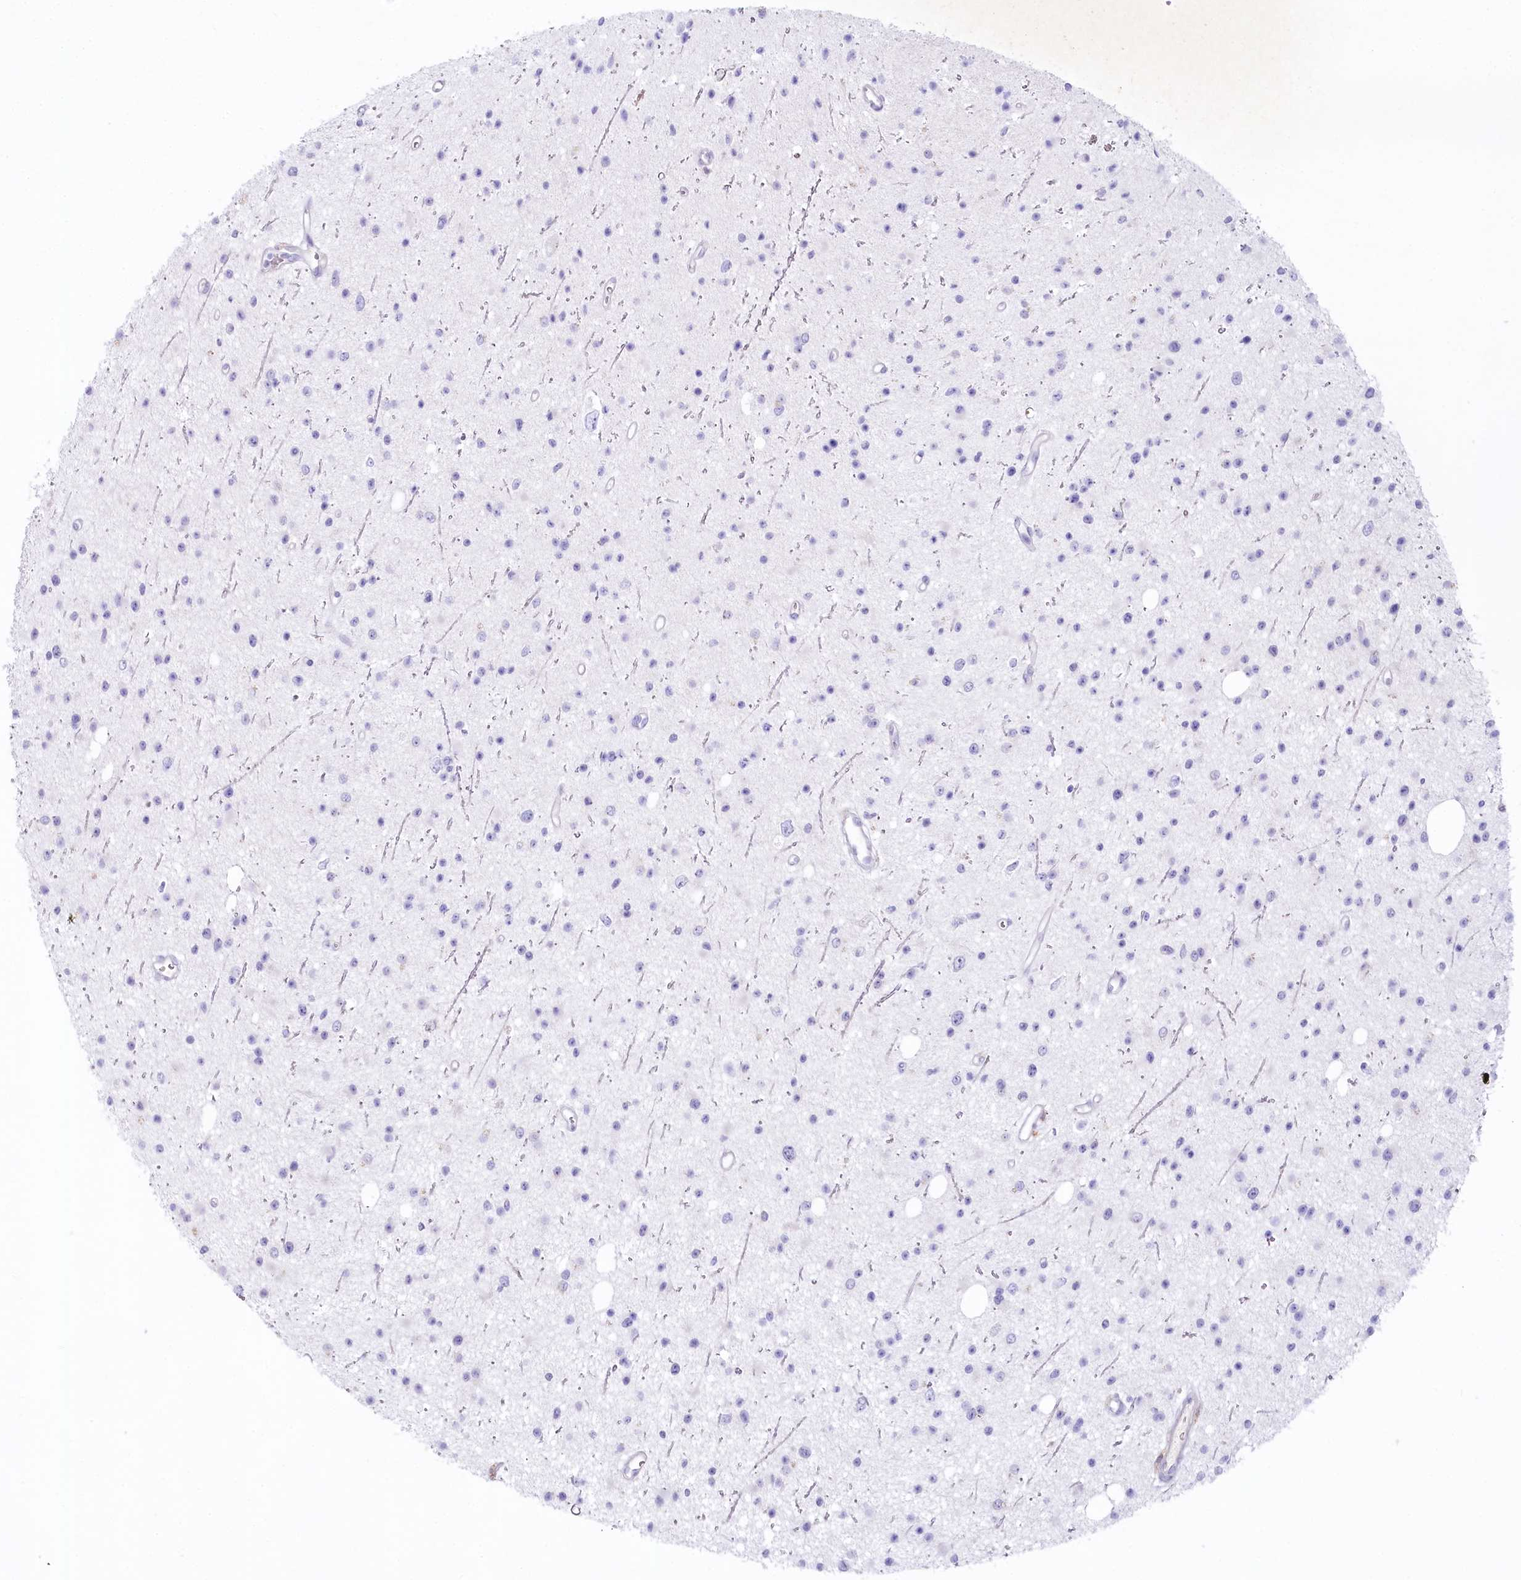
{"staining": {"intensity": "negative", "quantity": "none", "location": "none"}, "tissue": "glioma", "cell_type": "Tumor cells", "image_type": "cancer", "snomed": [{"axis": "morphology", "description": "Glioma, malignant, Low grade"}, {"axis": "topography", "description": "Cerebral cortex"}], "caption": "Malignant low-grade glioma stained for a protein using immunohistochemistry reveals no staining tumor cells.", "gene": "MYOZ1", "patient": {"sex": "female", "age": 39}}